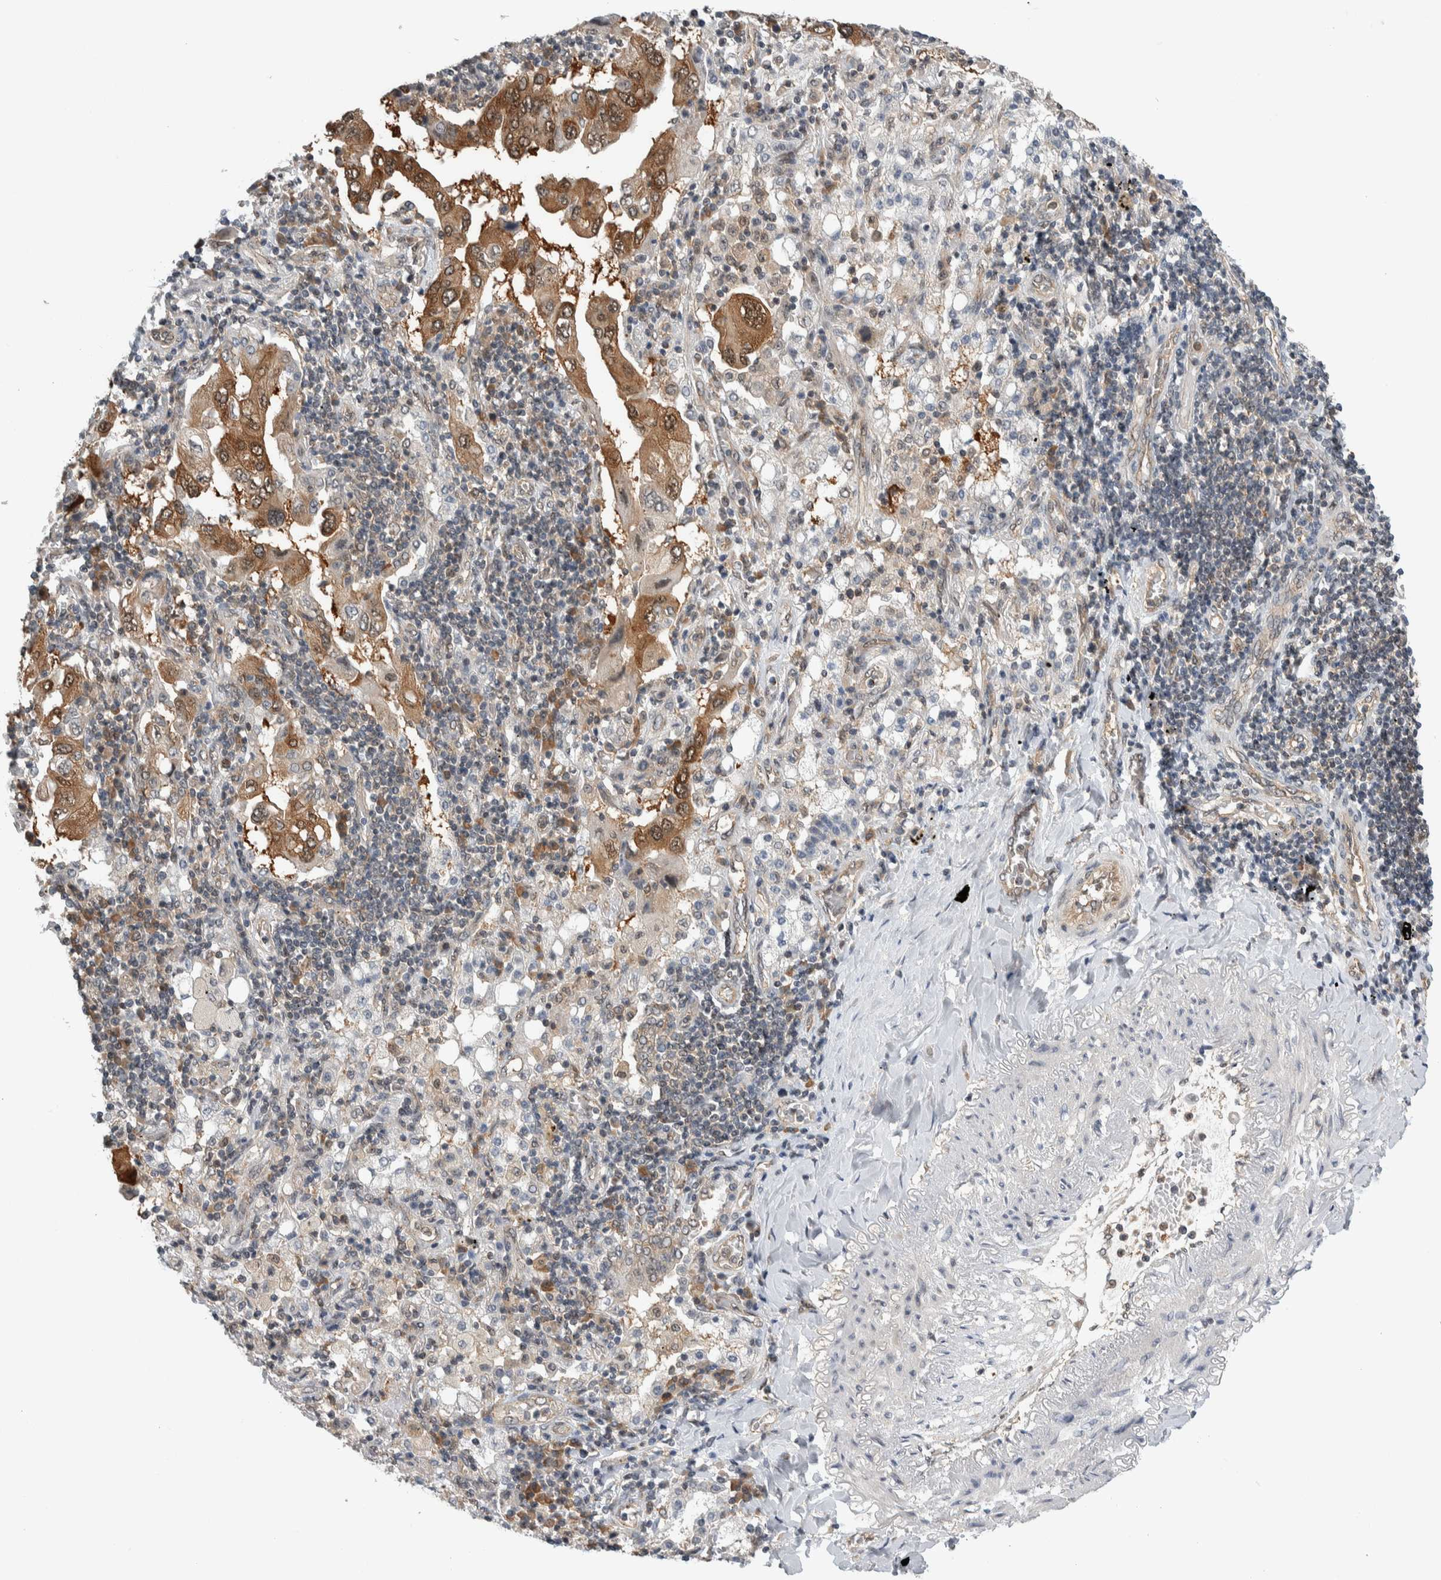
{"staining": {"intensity": "moderate", "quantity": "25%-75%", "location": "cytoplasmic/membranous"}, "tissue": "lung cancer", "cell_type": "Tumor cells", "image_type": "cancer", "snomed": [{"axis": "morphology", "description": "Adenocarcinoma, NOS"}, {"axis": "topography", "description": "Lung"}], "caption": "High-magnification brightfield microscopy of adenocarcinoma (lung) stained with DAB (3,3'-diaminobenzidine) (brown) and counterstained with hematoxylin (blue). tumor cells exhibit moderate cytoplasmic/membranous staining is appreciated in approximately25%-75% of cells.", "gene": "CCDC43", "patient": {"sex": "female", "age": 65}}